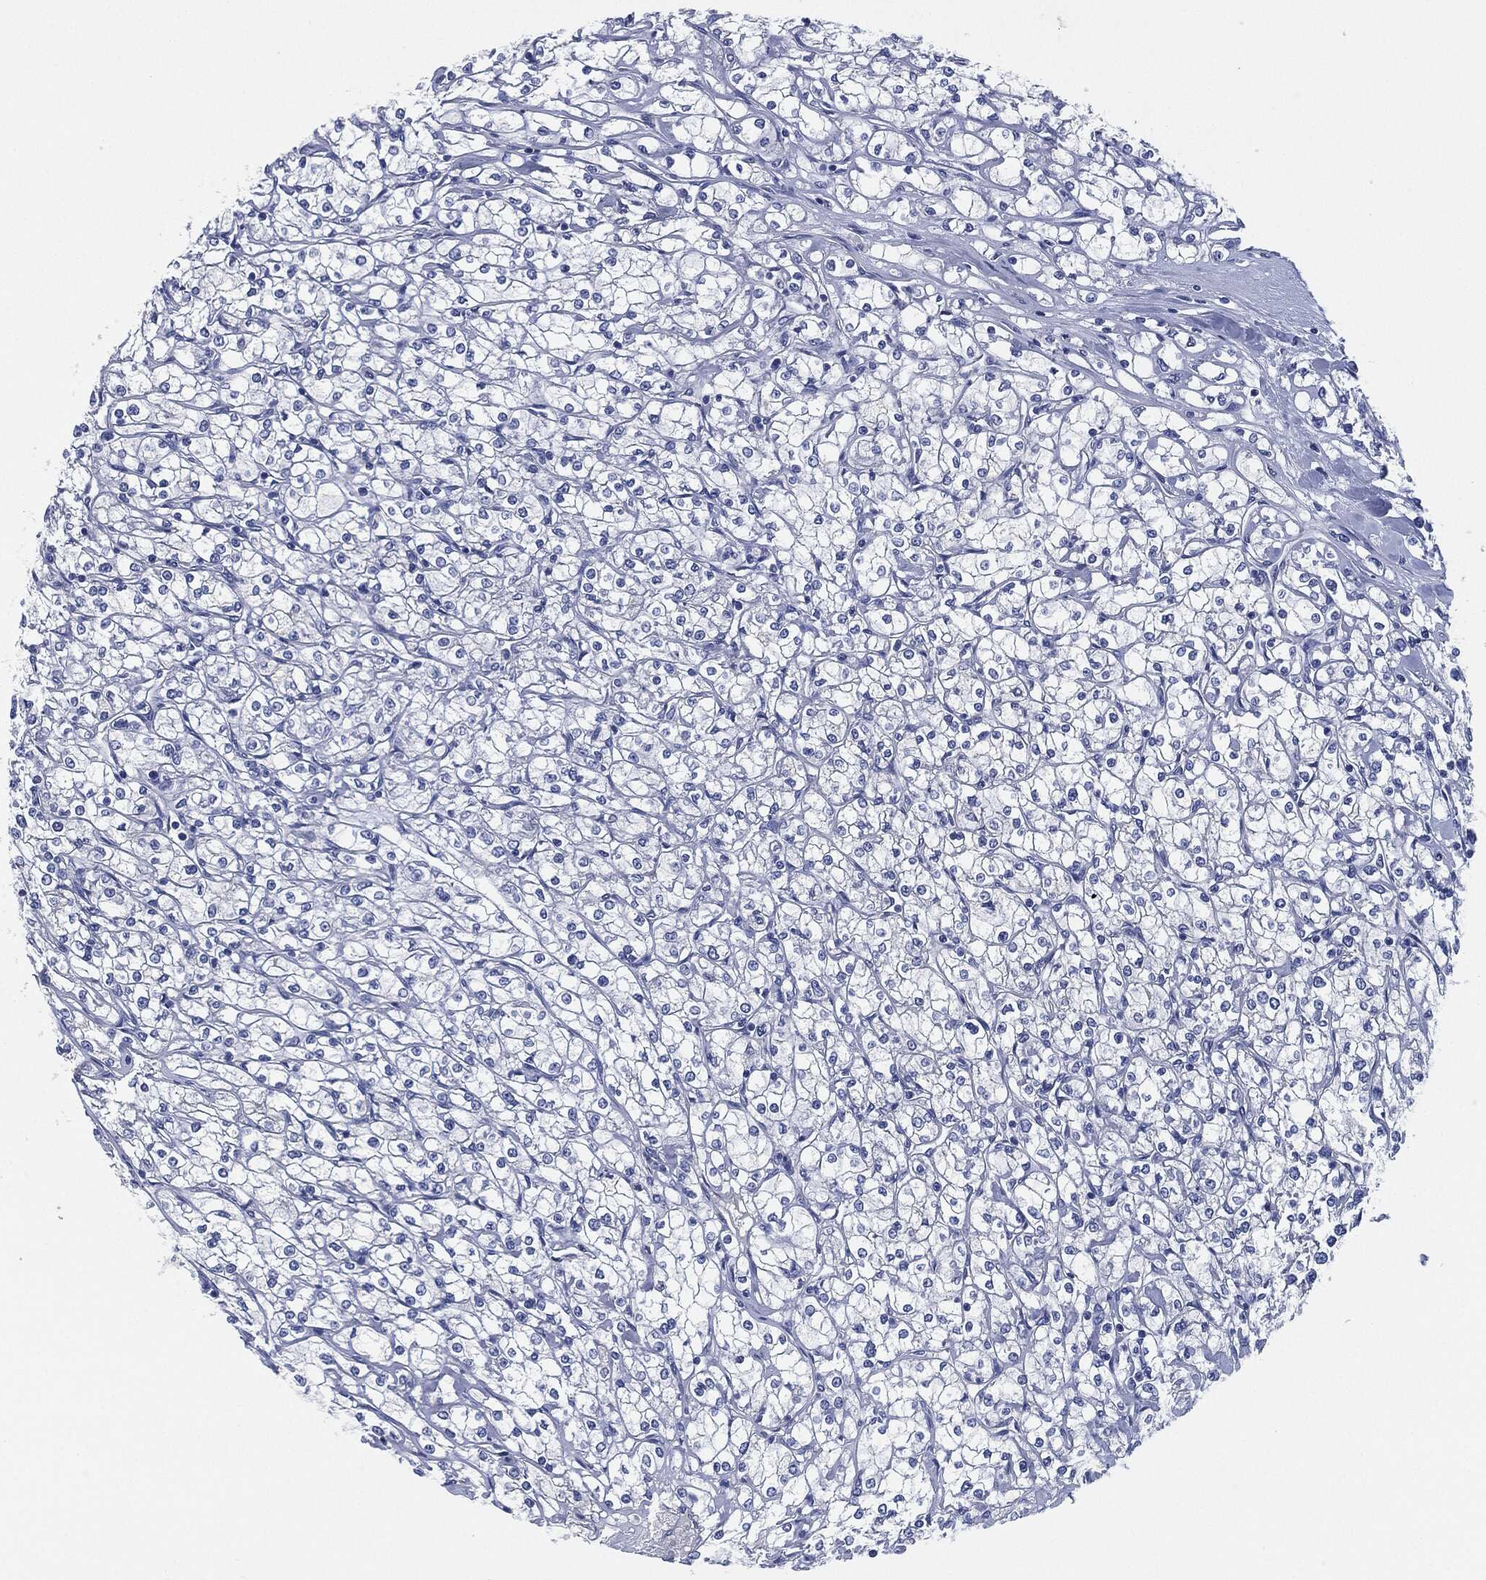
{"staining": {"intensity": "negative", "quantity": "none", "location": "none"}, "tissue": "renal cancer", "cell_type": "Tumor cells", "image_type": "cancer", "snomed": [{"axis": "morphology", "description": "Adenocarcinoma, NOS"}, {"axis": "topography", "description": "Kidney"}], "caption": "The image shows no staining of tumor cells in renal cancer (adenocarcinoma).", "gene": "SHROOM2", "patient": {"sex": "male", "age": 67}}